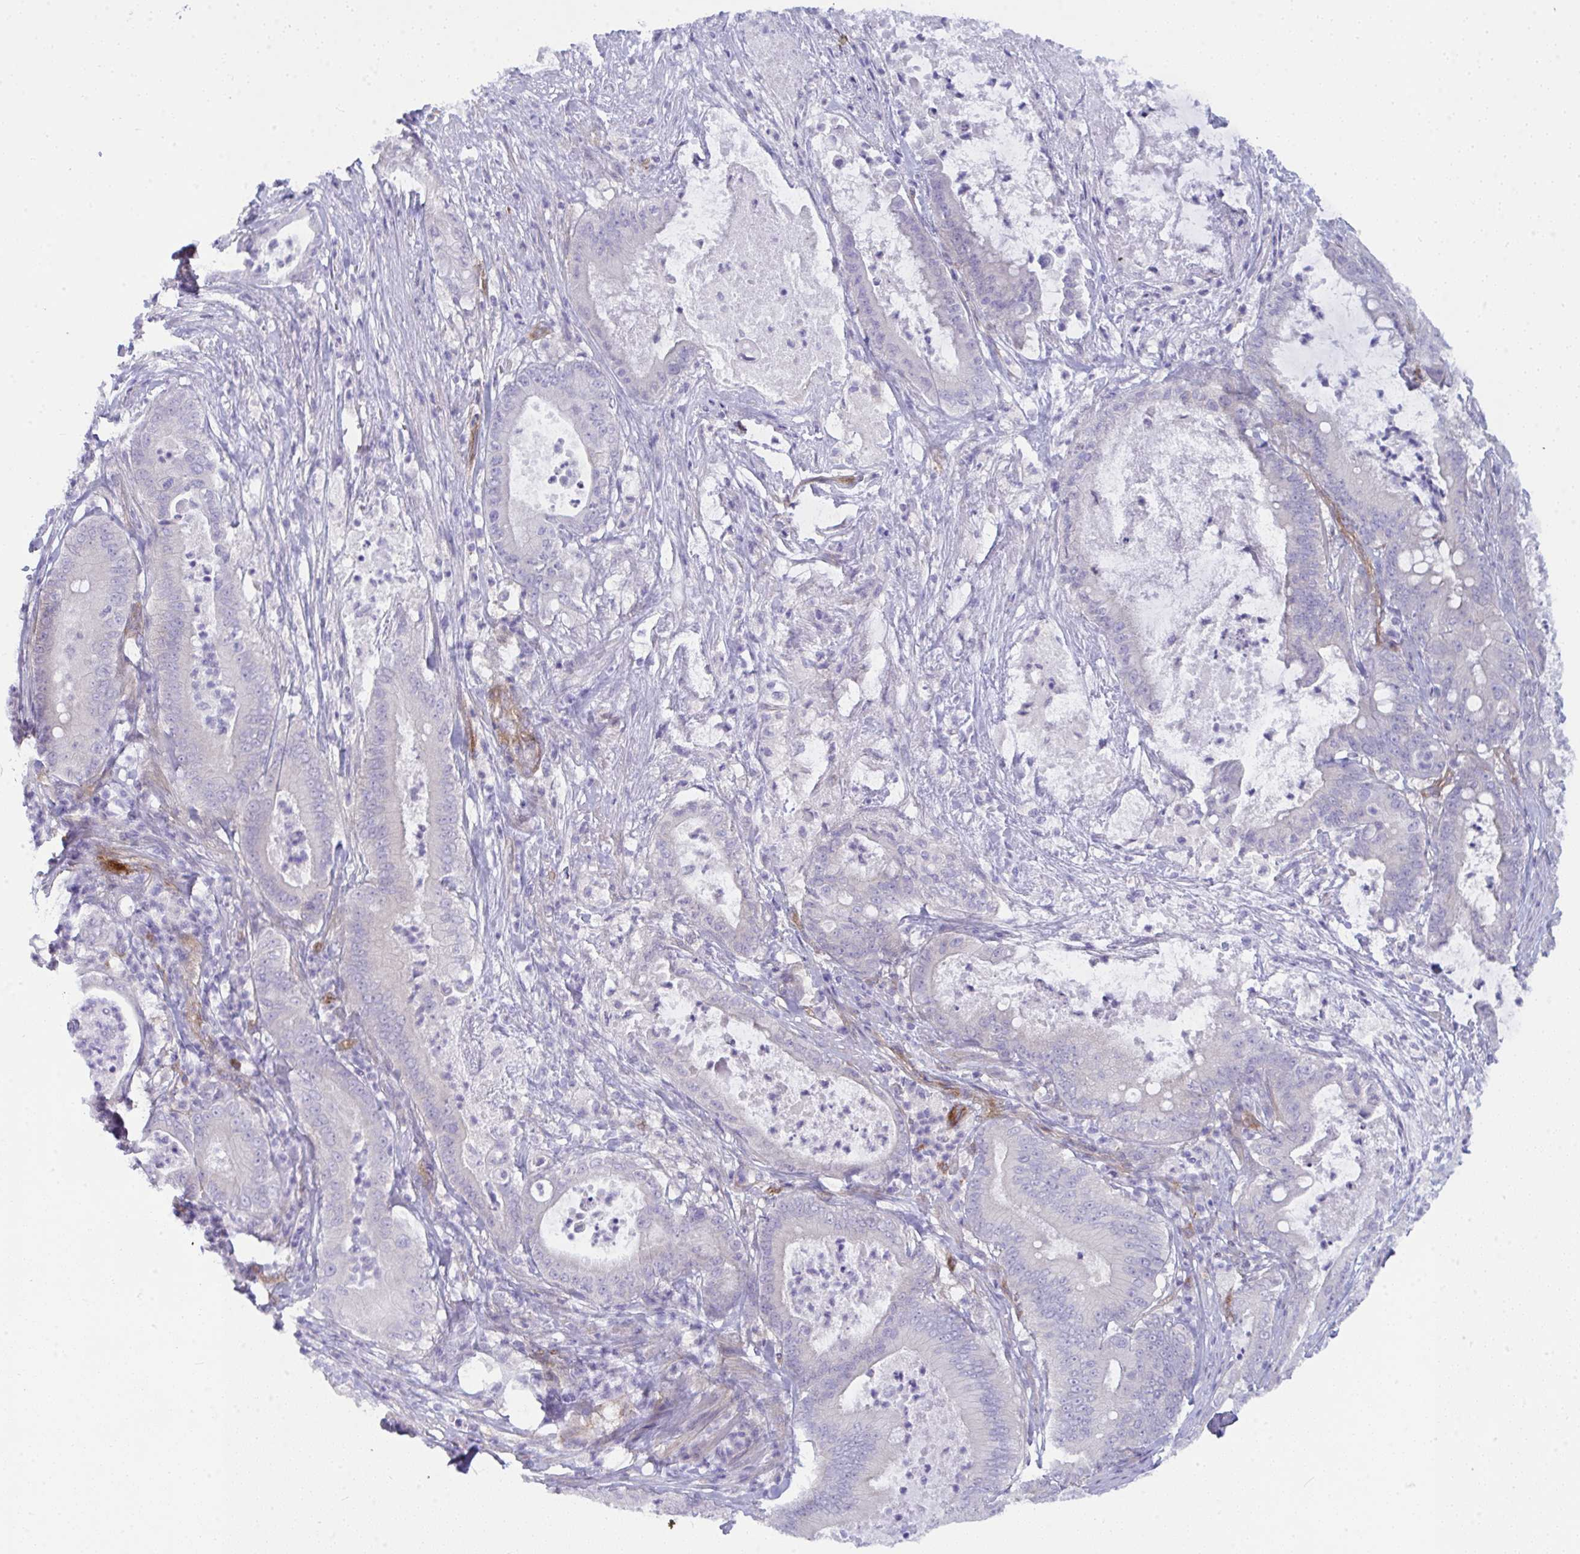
{"staining": {"intensity": "negative", "quantity": "none", "location": "none"}, "tissue": "pancreatic cancer", "cell_type": "Tumor cells", "image_type": "cancer", "snomed": [{"axis": "morphology", "description": "Adenocarcinoma, NOS"}, {"axis": "topography", "description": "Pancreas"}], "caption": "Tumor cells show no significant protein staining in pancreatic adenocarcinoma.", "gene": "GAB1", "patient": {"sex": "male", "age": 71}}